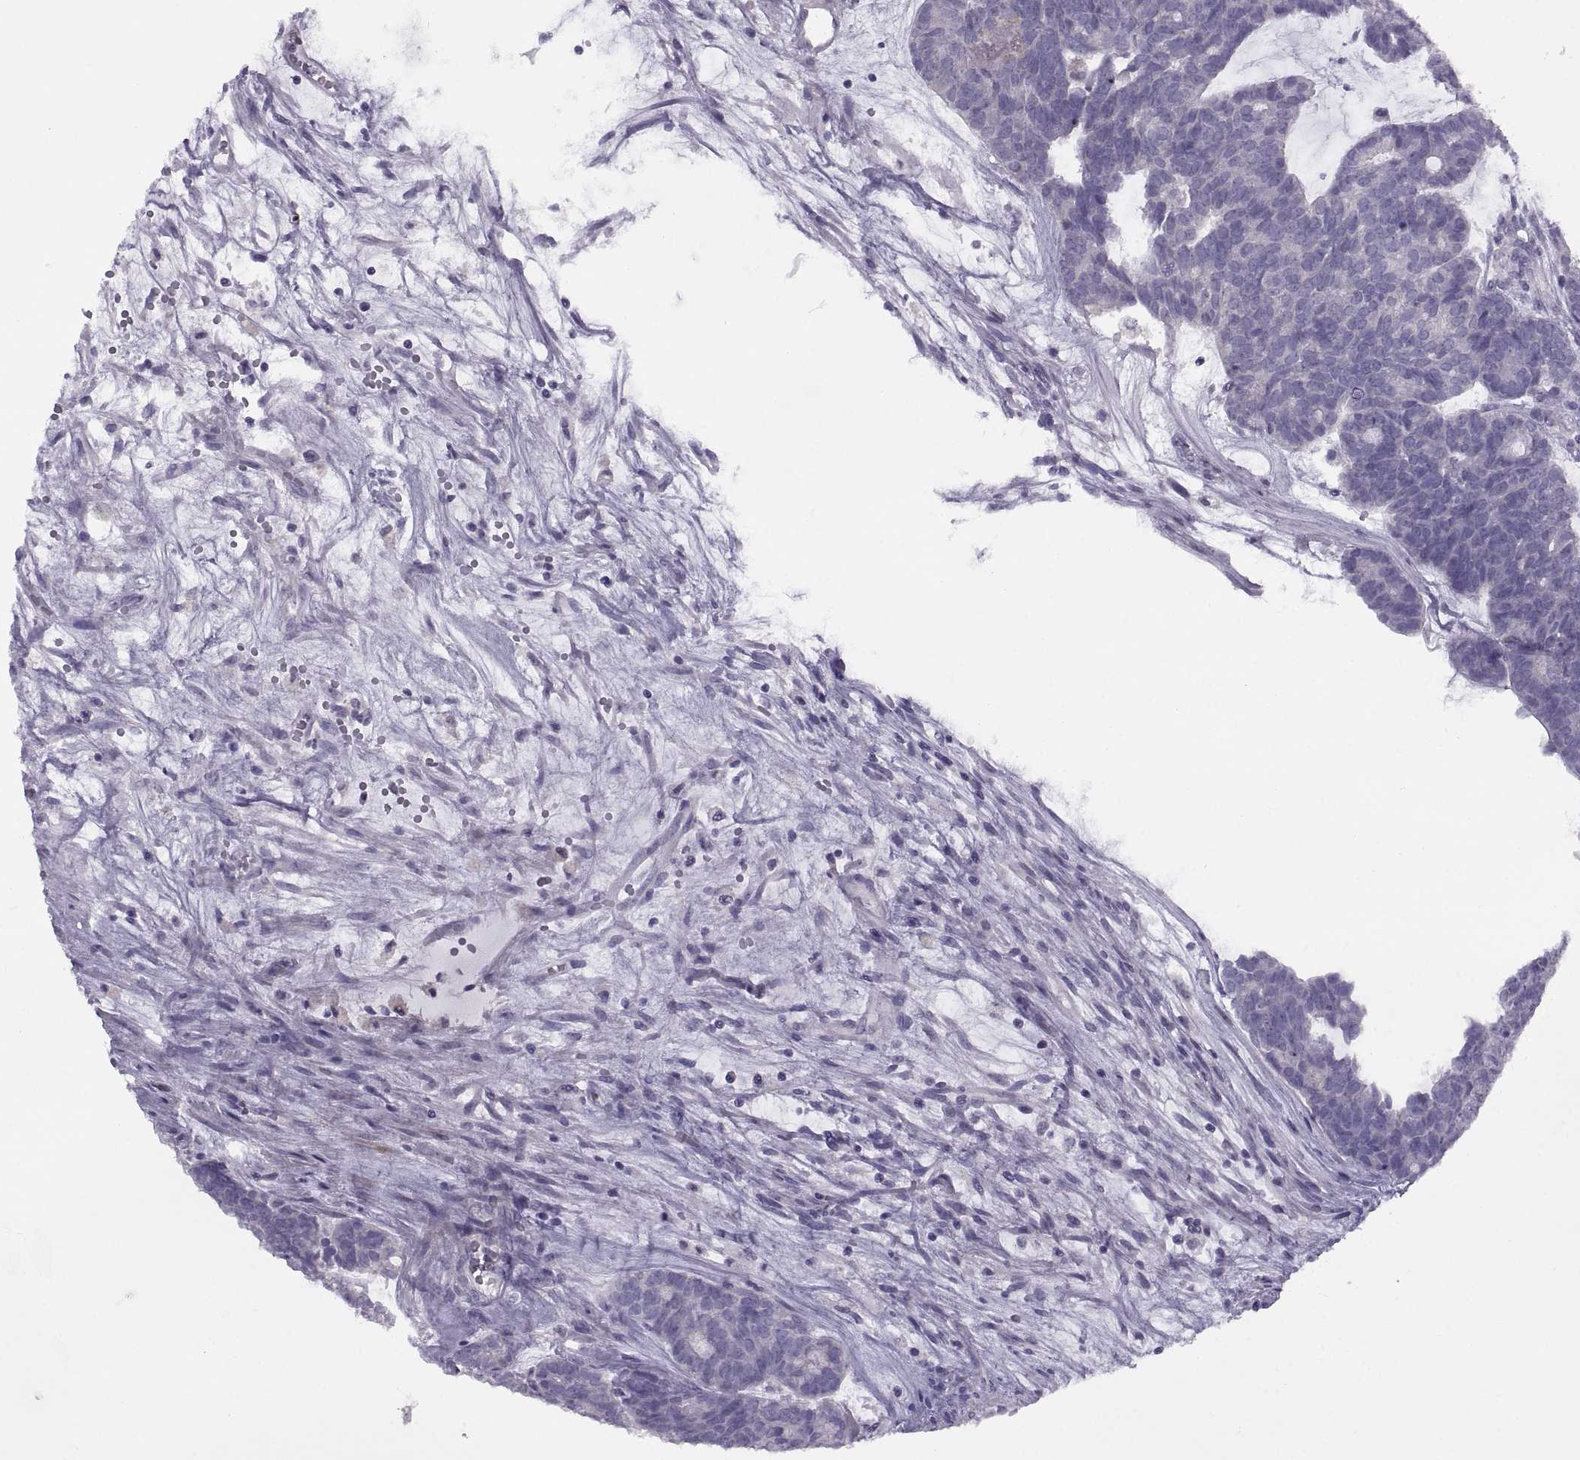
{"staining": {"intensity": "negative", "quantity": "none", "location": "none"}, "tissue": "head and neck cancer", "cell_type": "Tumor cells", "image_type": "cancer", "snomed": [{"axis": "morphology", "description": "Adenocarcinoma, NOS"}, {"axis": "topography", "description": "Head-Neck"}], "caption": "IHC of head and neck adenocarcinoma demonstrates no staining in tumor cells. The staining is performed using DAB brown chromogen with nuclei counter-stained in using hematoxylin.", "gene": "BSPH1", "patient": {"sex": "female", "age": 81}}